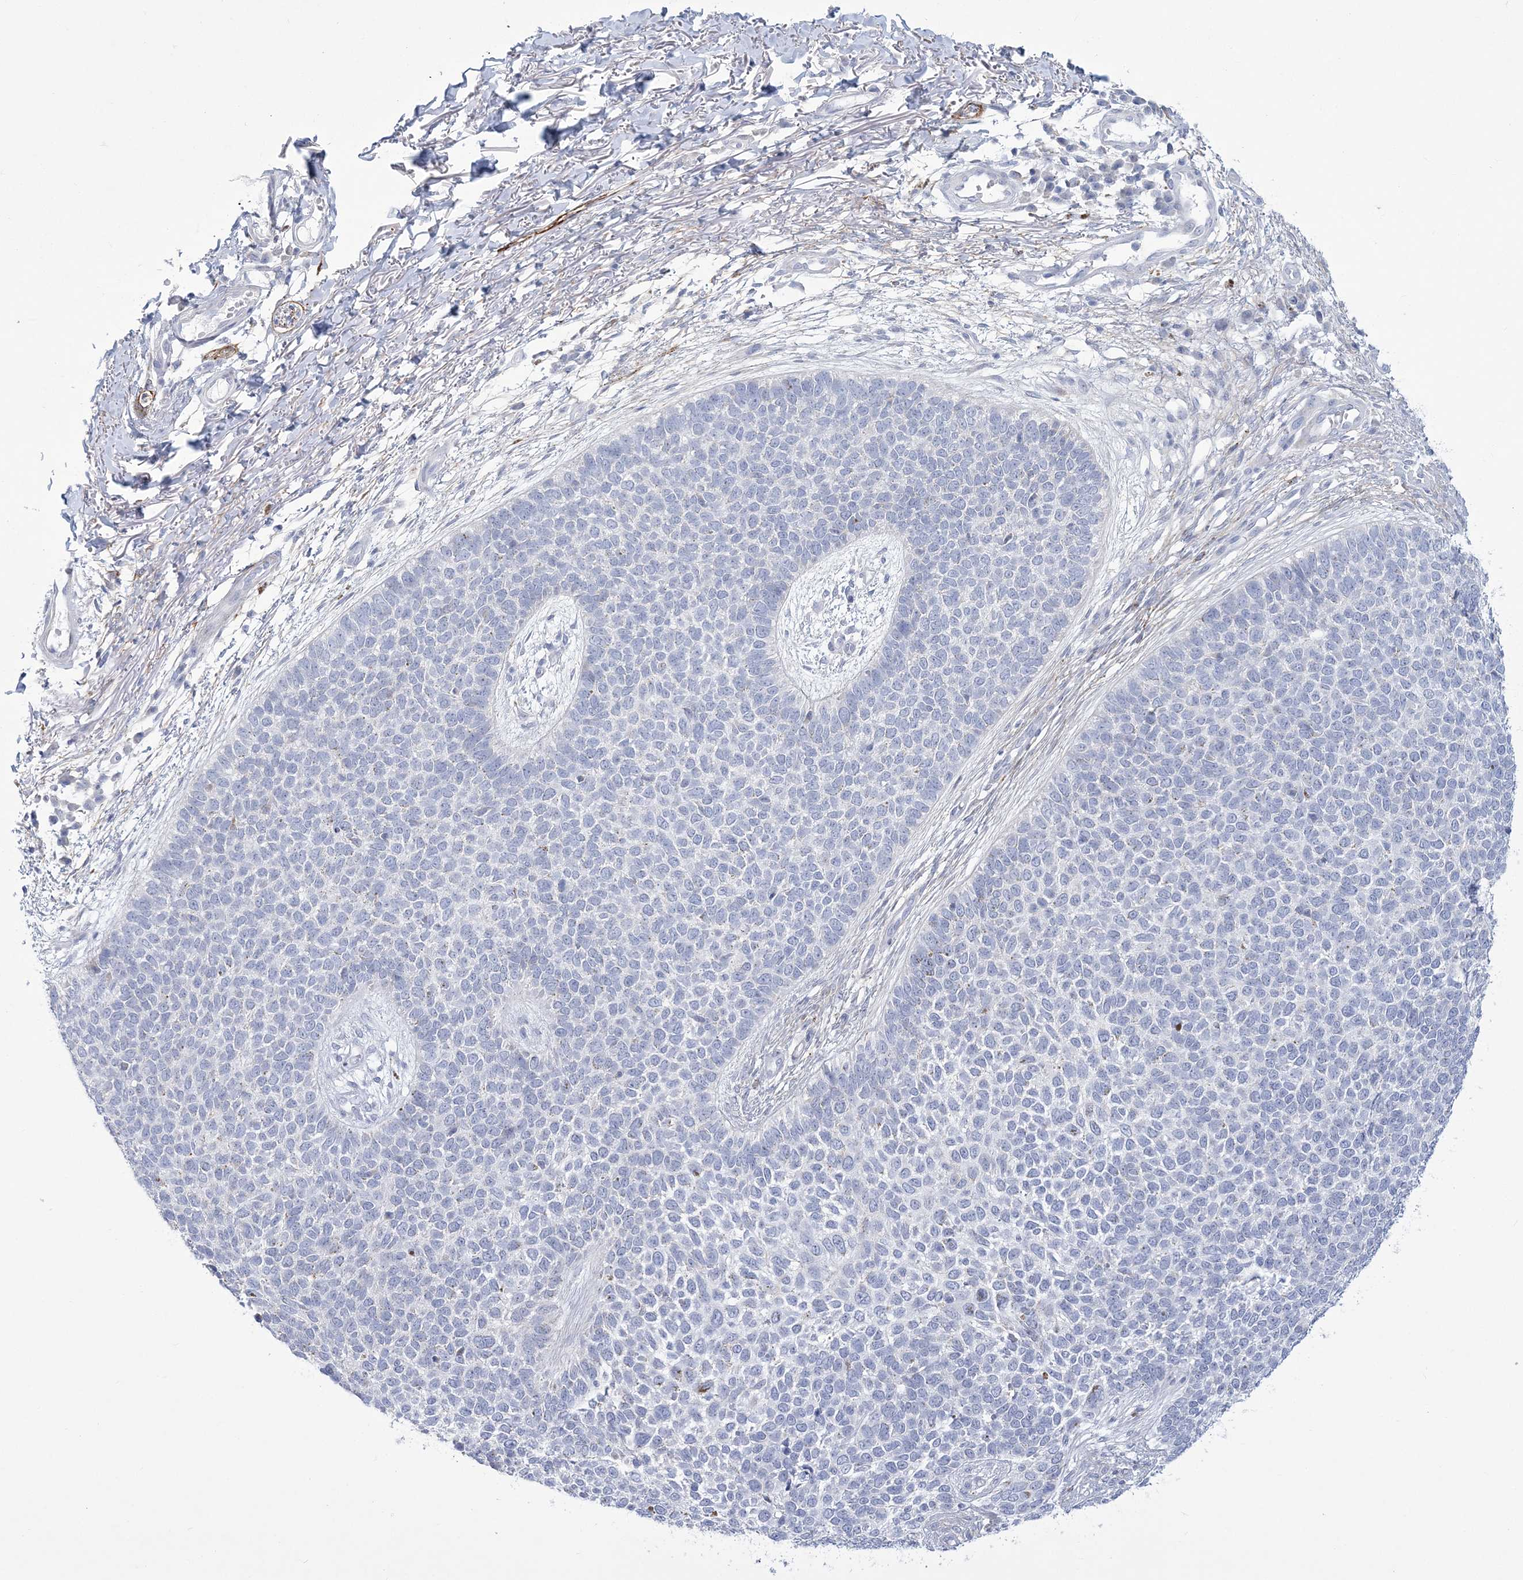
{"staining": {"intensity": "negative", "quantity": "none", "location": "none"}, "tissue": "skin cancer", "cell_type": "Tumor cells", "image_type": "cancer", "snomed": [{"axis": "morphology", "description": "Basal cell carcinoma"}, {"axis": "topography", "description": "Skin"}], "caption": "DAB immunohistochemical staining of human basal cell carcinoma (skin) displays no significant expression in tumor cells.", "gene": "WDR27", "patient": {"sex": "female", "age": 84}}